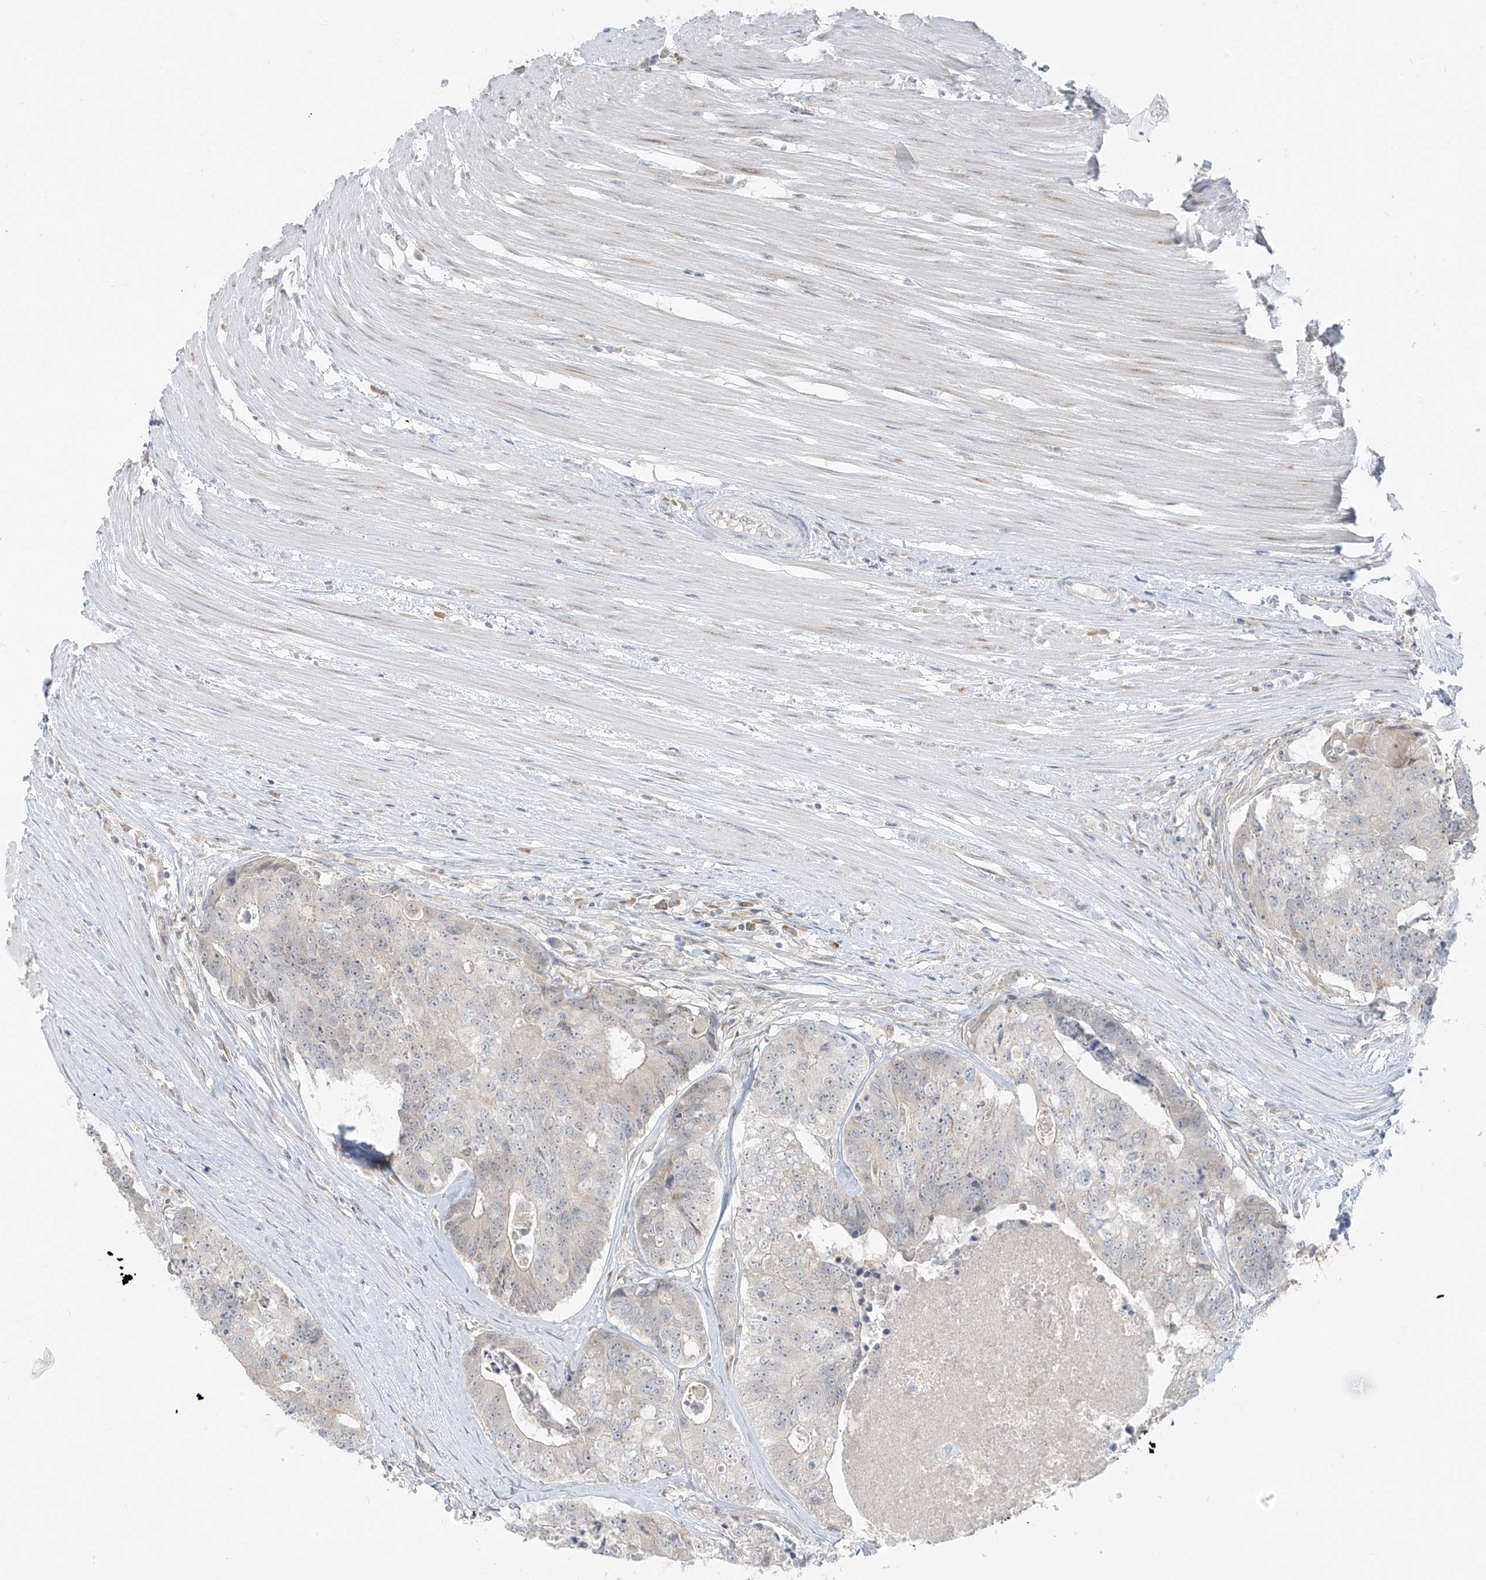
{"staining": {"intensity": "negative", "quantity": "none", "location": "none"}, "tissue": "colorectal cancer", "cell_type": "Tumor cells", "image_type": "cancer", "snomed": [{"axis": "morphology", "description": "Adenocarcinoma, NOS"}, {"axis": "topography", "description": "Colon"}], "caption": "Colorectal cancer (adenocarcinoma) was stained to show a protein in brown. There is no significant staining in tumor cells.", "gene": "C2orf42", "patient": {"sex": "female", "age": 67}}